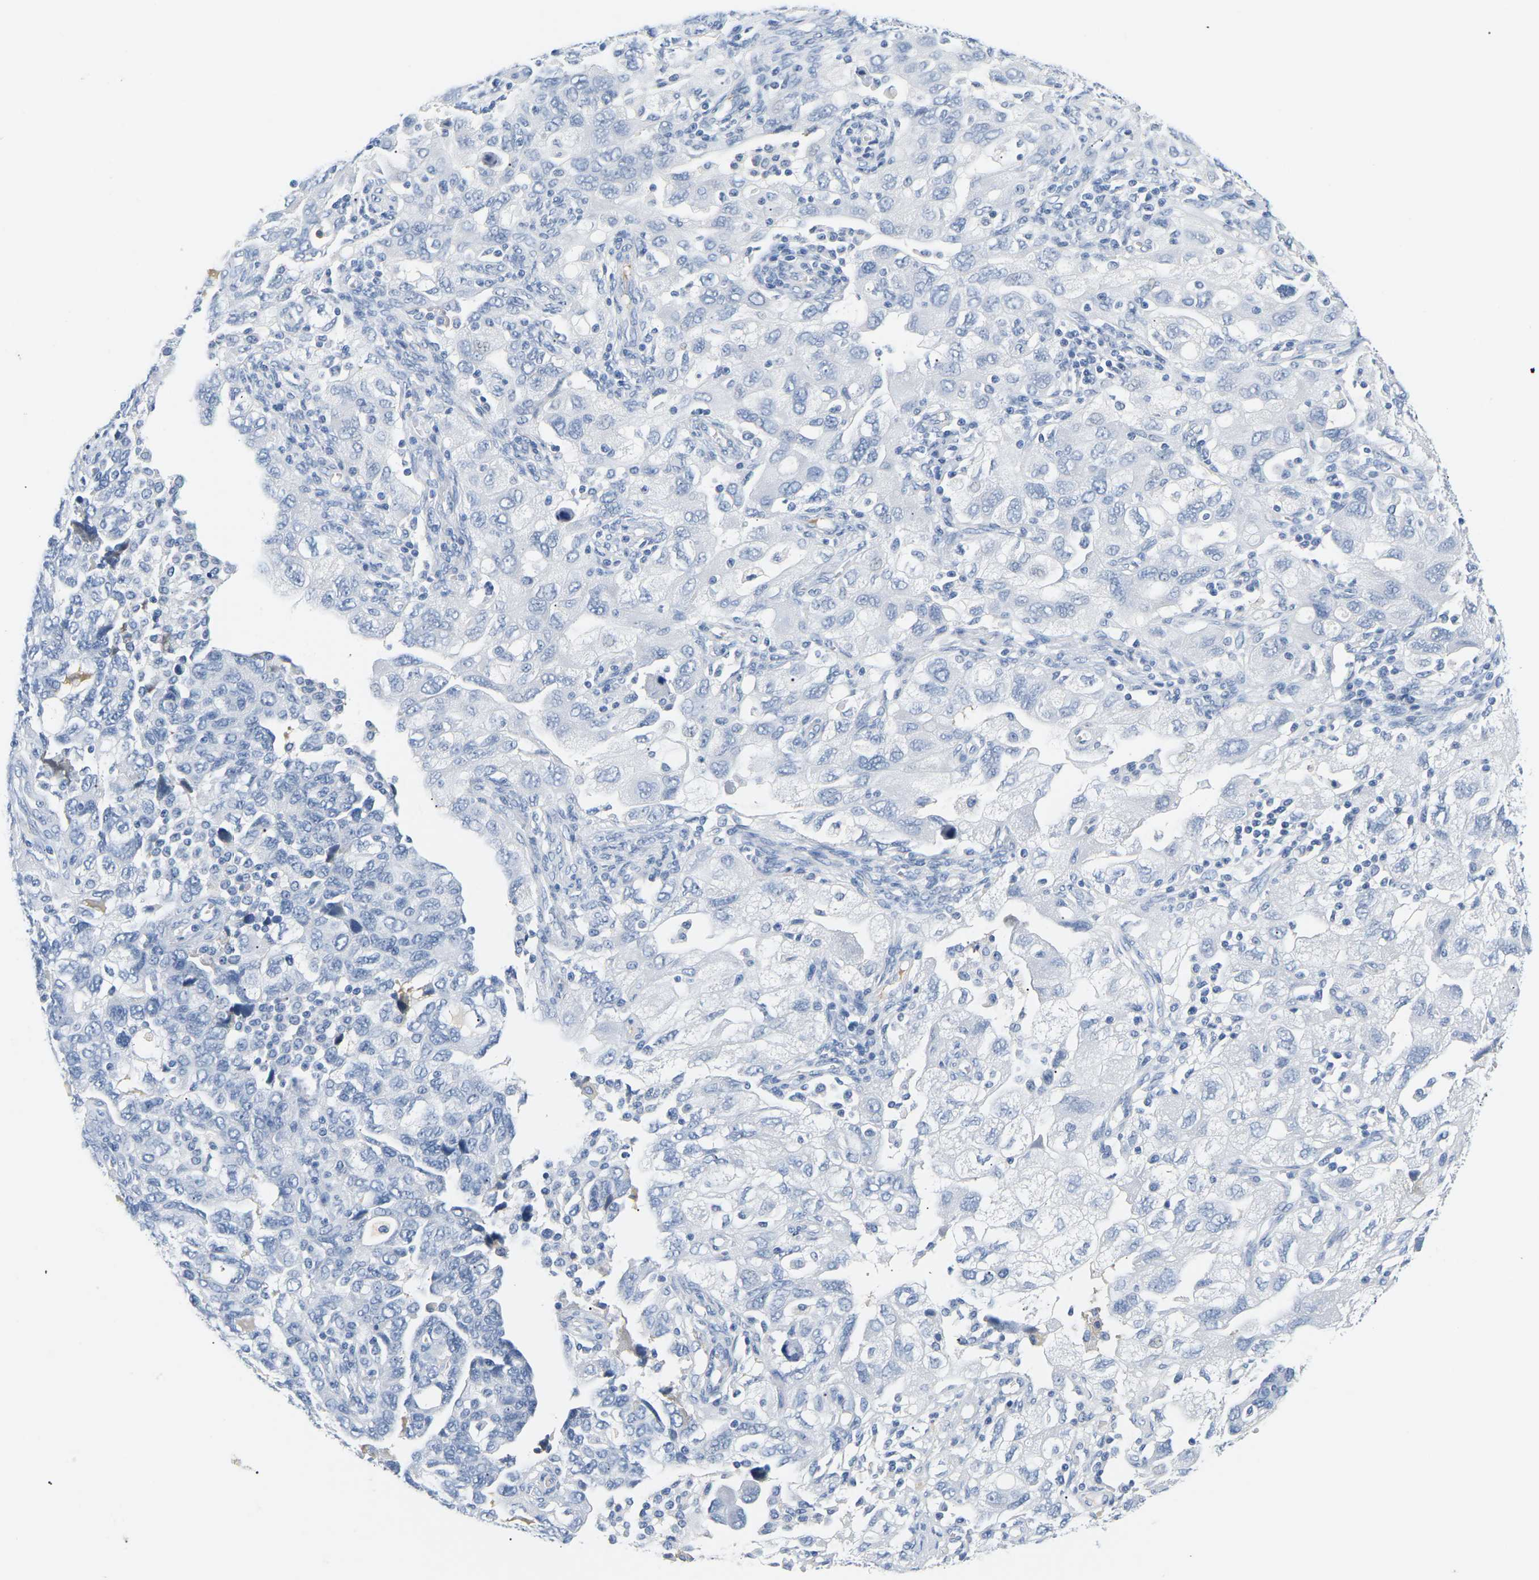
{"staining": {"intensity": "negative", "quantity": "none", "location": "none"}, "tissue": "ovarian cancer", "cell_type": "Tumor cells", "image_type": "cancer", "snomed": [{"axis": "morphology", "description": "Carcinoma, NOS"}, {"axis": "morphology", "description": "Cystadenocarcinoma, serous, NOS"}, {"axis": "topography", "description": "Ovary"}], "caption": "The photomicrograph exhibits no staining of tumor cells in ovarian serous cystadenocarcinoma.", "gene": "APOB", "patient": {"sex": "female", "age": 69}}